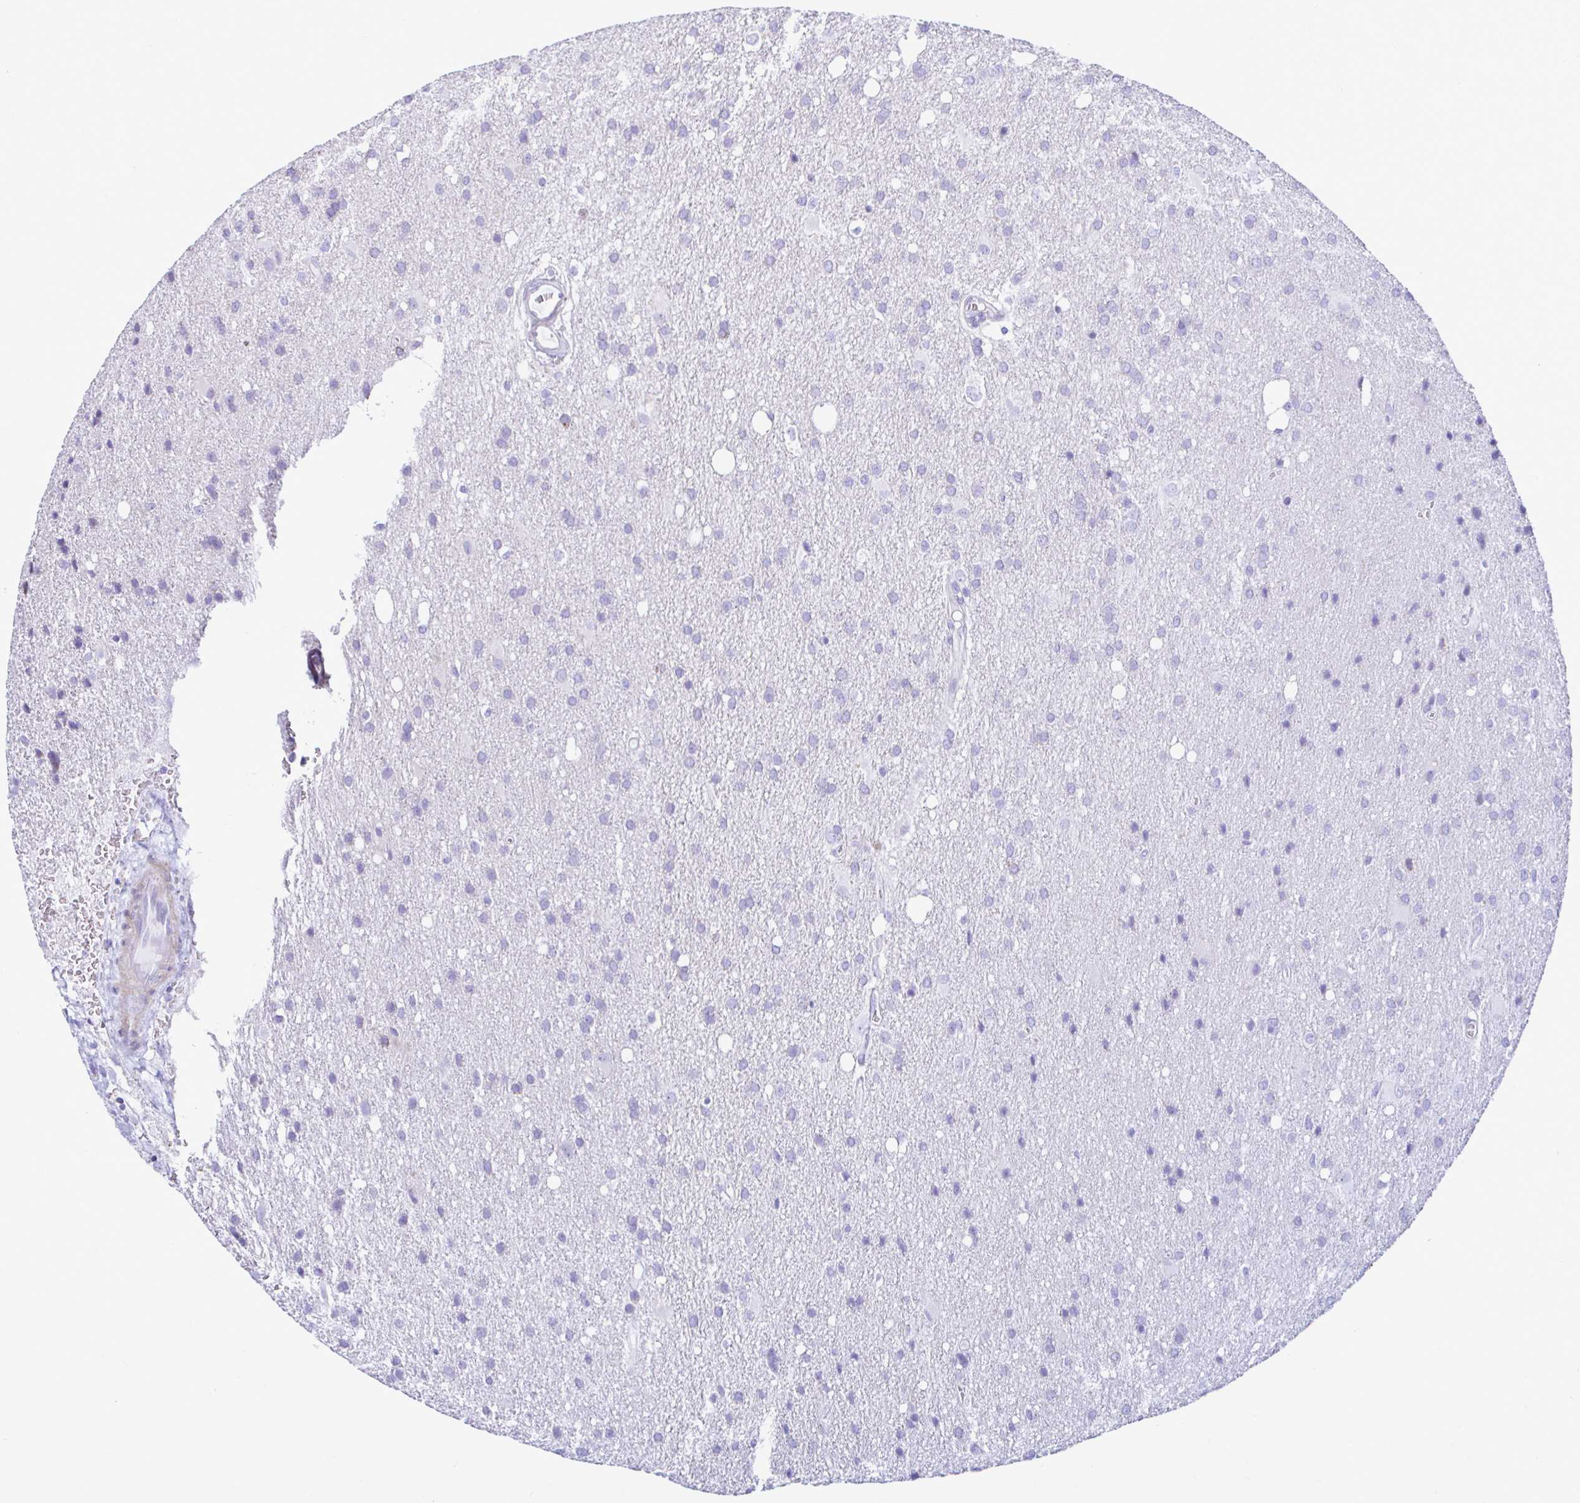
{"staining": {"intensity": "negative", "quantity": "none", "location": "none"}, "tissue": "glioma", "cell_type": "Tumor cells", "image_type": "cancer", "snomed": [{"axis": "morphology", "description": "Glioma, malignant, Low grade"}, {"axis": "topography", "description": "Brain"}], "caption": "Immunohistochemistry histopathology image of glioma stained for a protein (brown), which displays no positivity in tumor cells.", "gene": "NBPF3", "patient": {"sex": "male", "age": 66}}